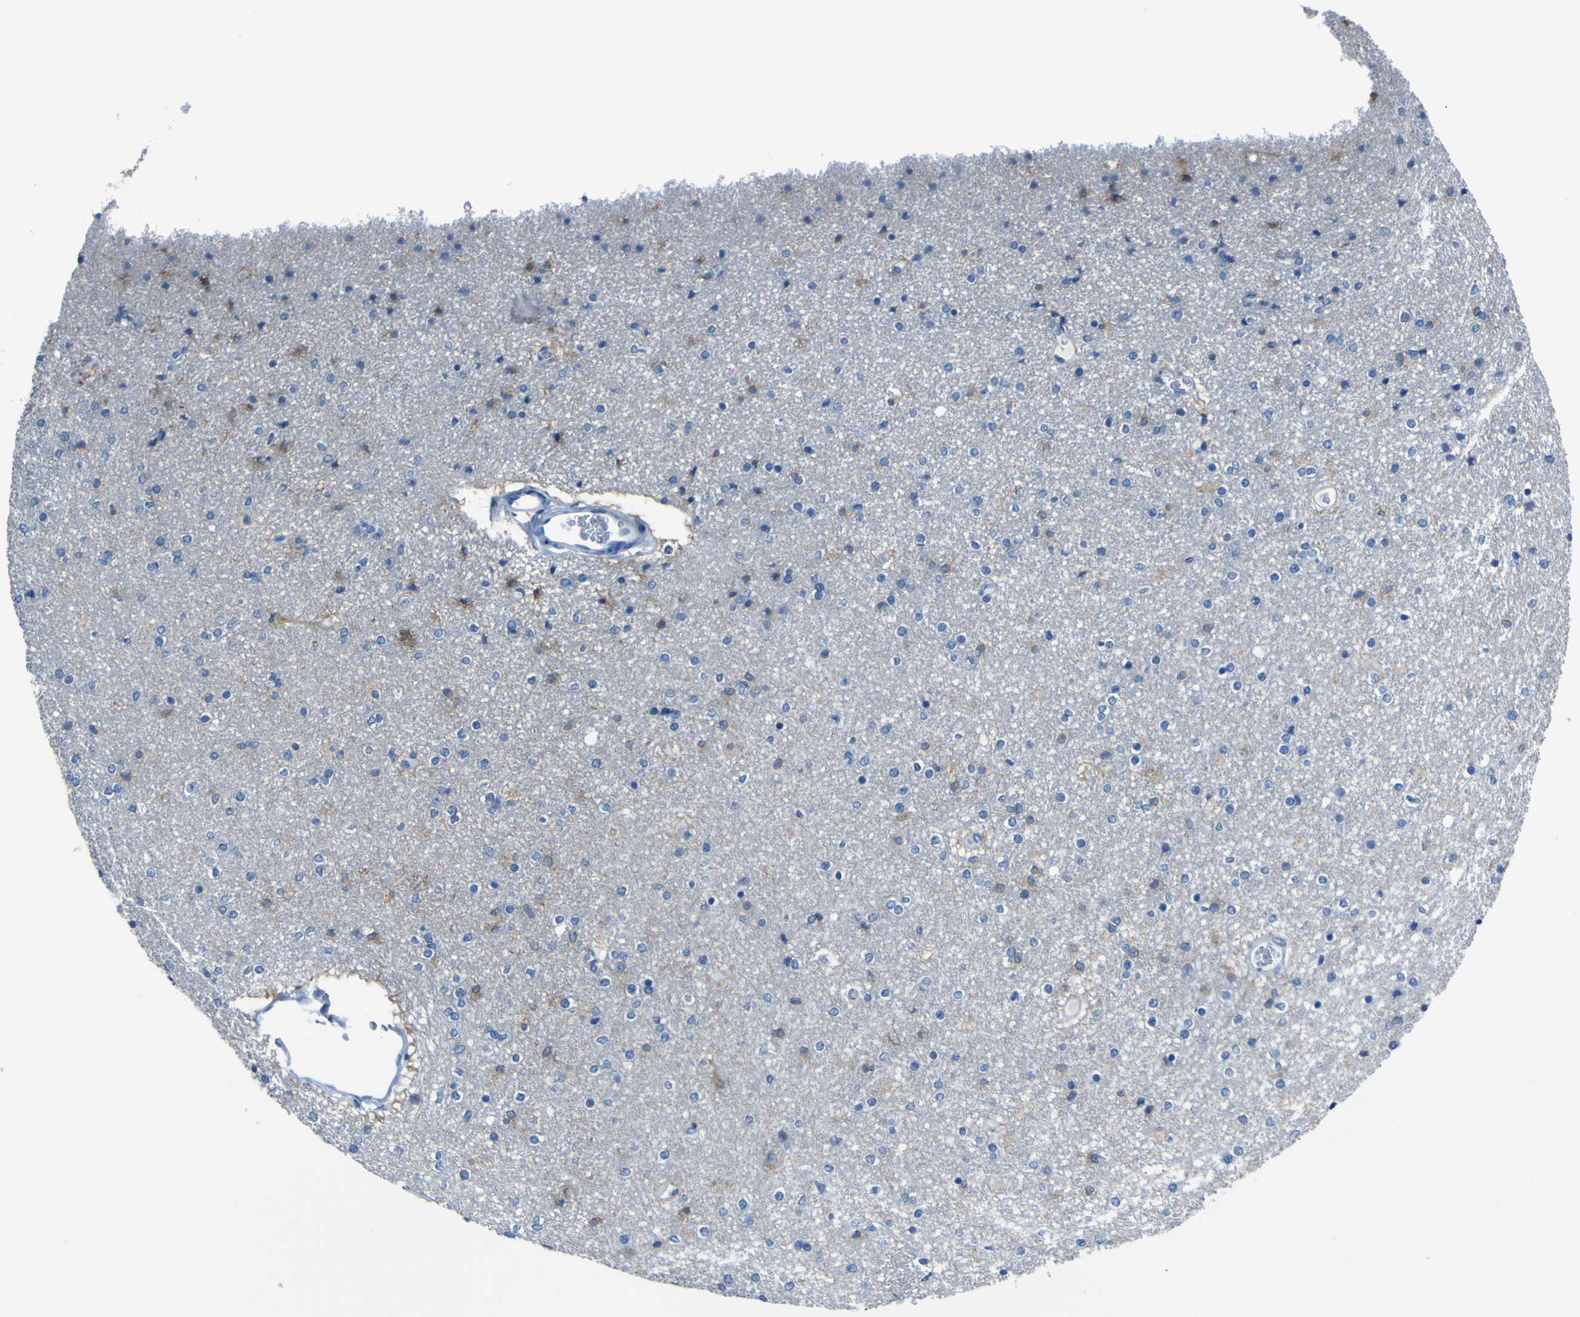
{"staining": {"intensity": "moderate", "quantity": "<25%", "location": "cytoplasmic/membranous"}, "tissue": "caudate", "cell_type": "Glial cells", "image_type": "normal", "snomed": [{"axis": "morphology", "description": "Normal tissue, NOS"}, {"axis": "topography", "description": "Lateral ventricle wall"}], "caption": "High-power microscopy captured an immunohistochemistry (IHC) photomicrograph of unremarkable caudate, revealing moderate cytoplasmic/membranous positivity in about <25% of glial cells.", "gene": "PHKG1", "patient": {"sex": "female", "age": 54}}